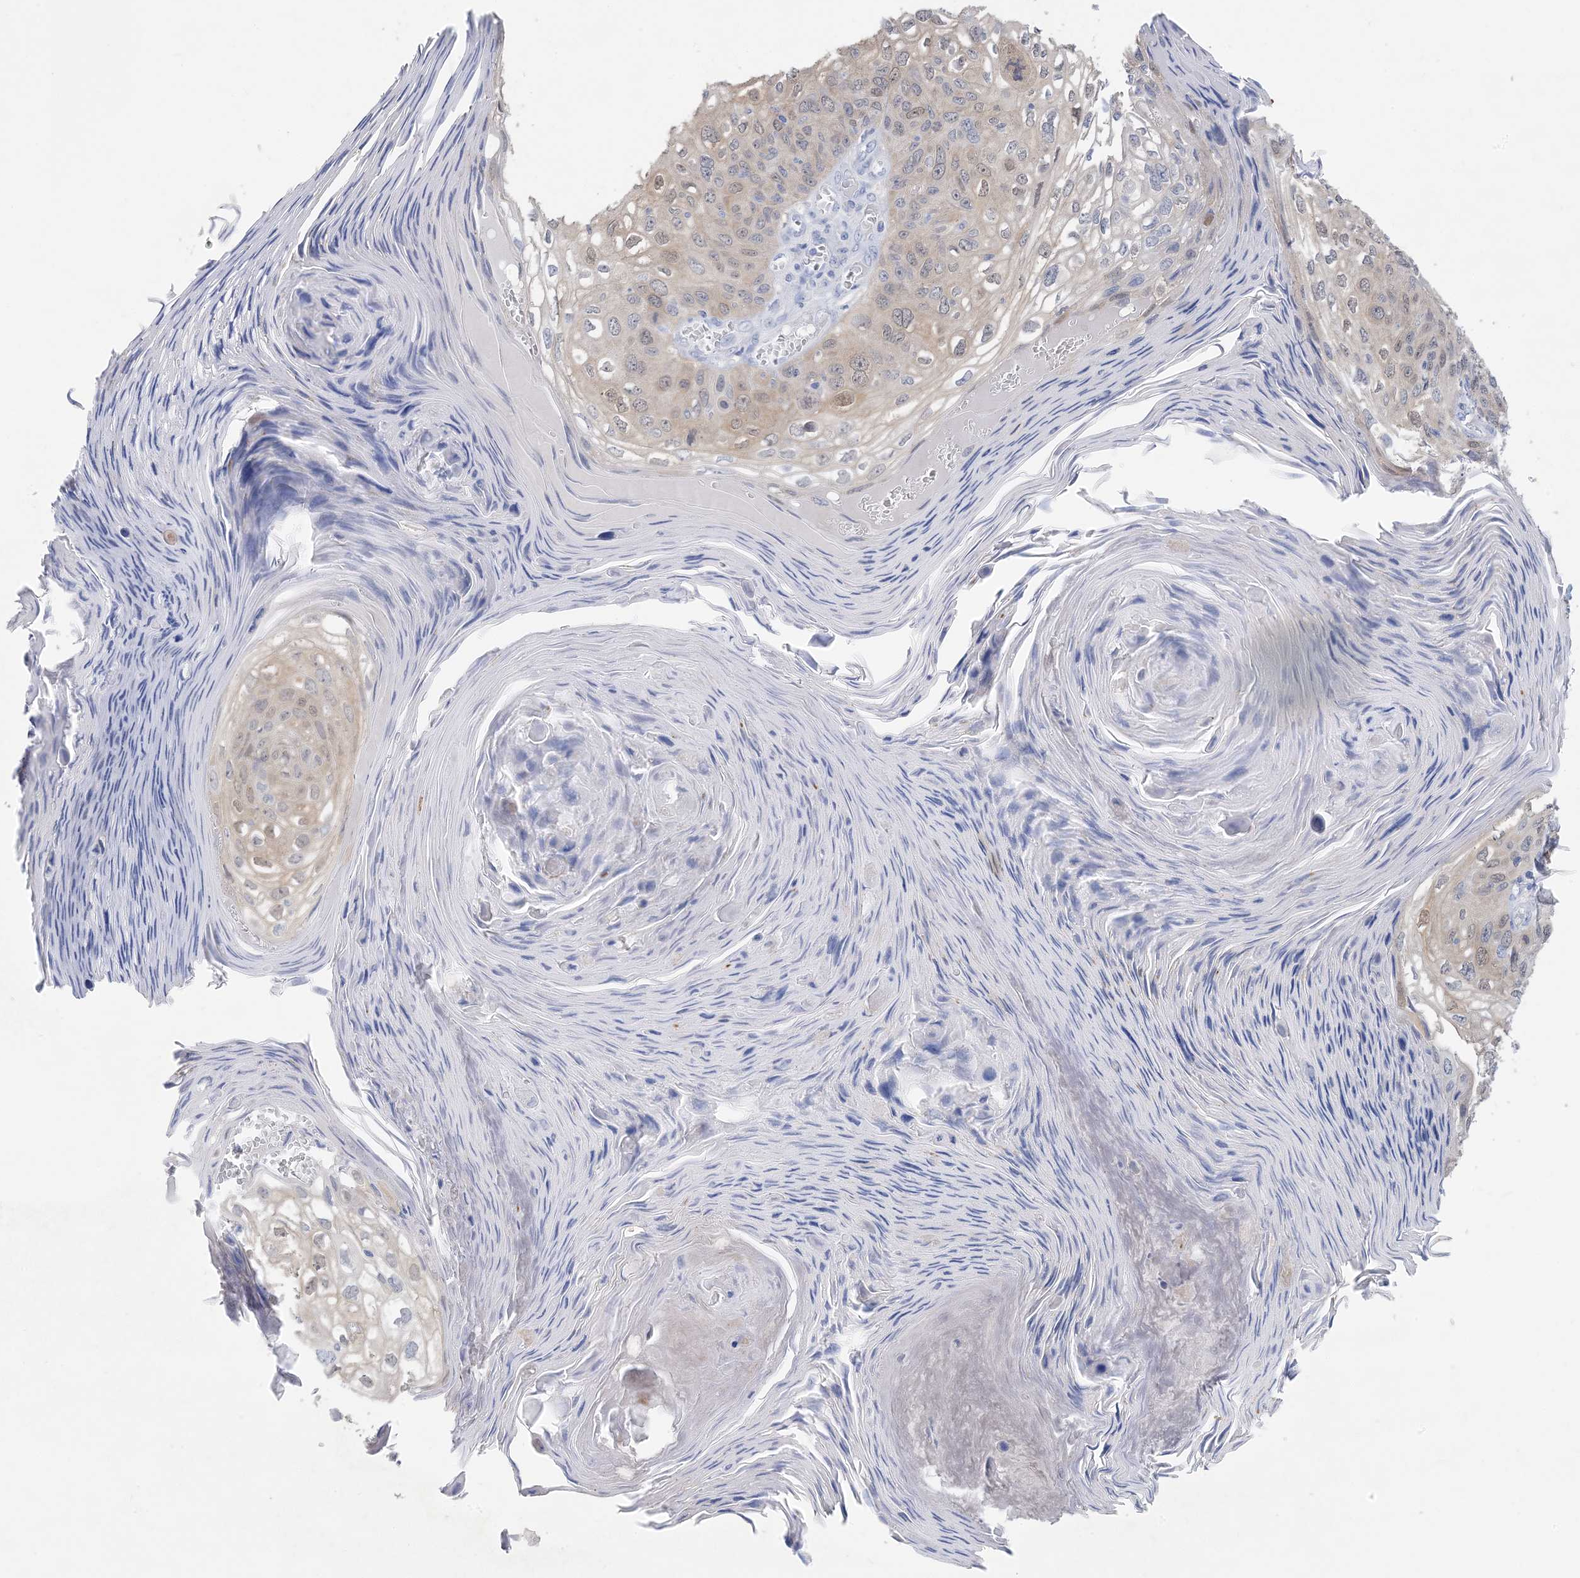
{"staining": {"intensity": "weak", "quantity": "25%-75%", "location": "cytoplasmic/membranous,nuclear"}, "tissue": "skin cancer", "cell_type": "Tumor cells", "image_type": "cancer", "snomed": [{"axis": "morphology", "description": "Squamous cell carcinoma, NOS"}, {"axis": "topography", "description": "Skin"}], "caption": "The micrograph displays immunohistochemical staining of skin squamous cell carcinoma. There is weak cytoplasmic/membranous and nuclear positivity is identified in about 25%-75% of tumor cells.", "gene": "SH3YL1", "patient": {"sex": "female", "age": 90}}